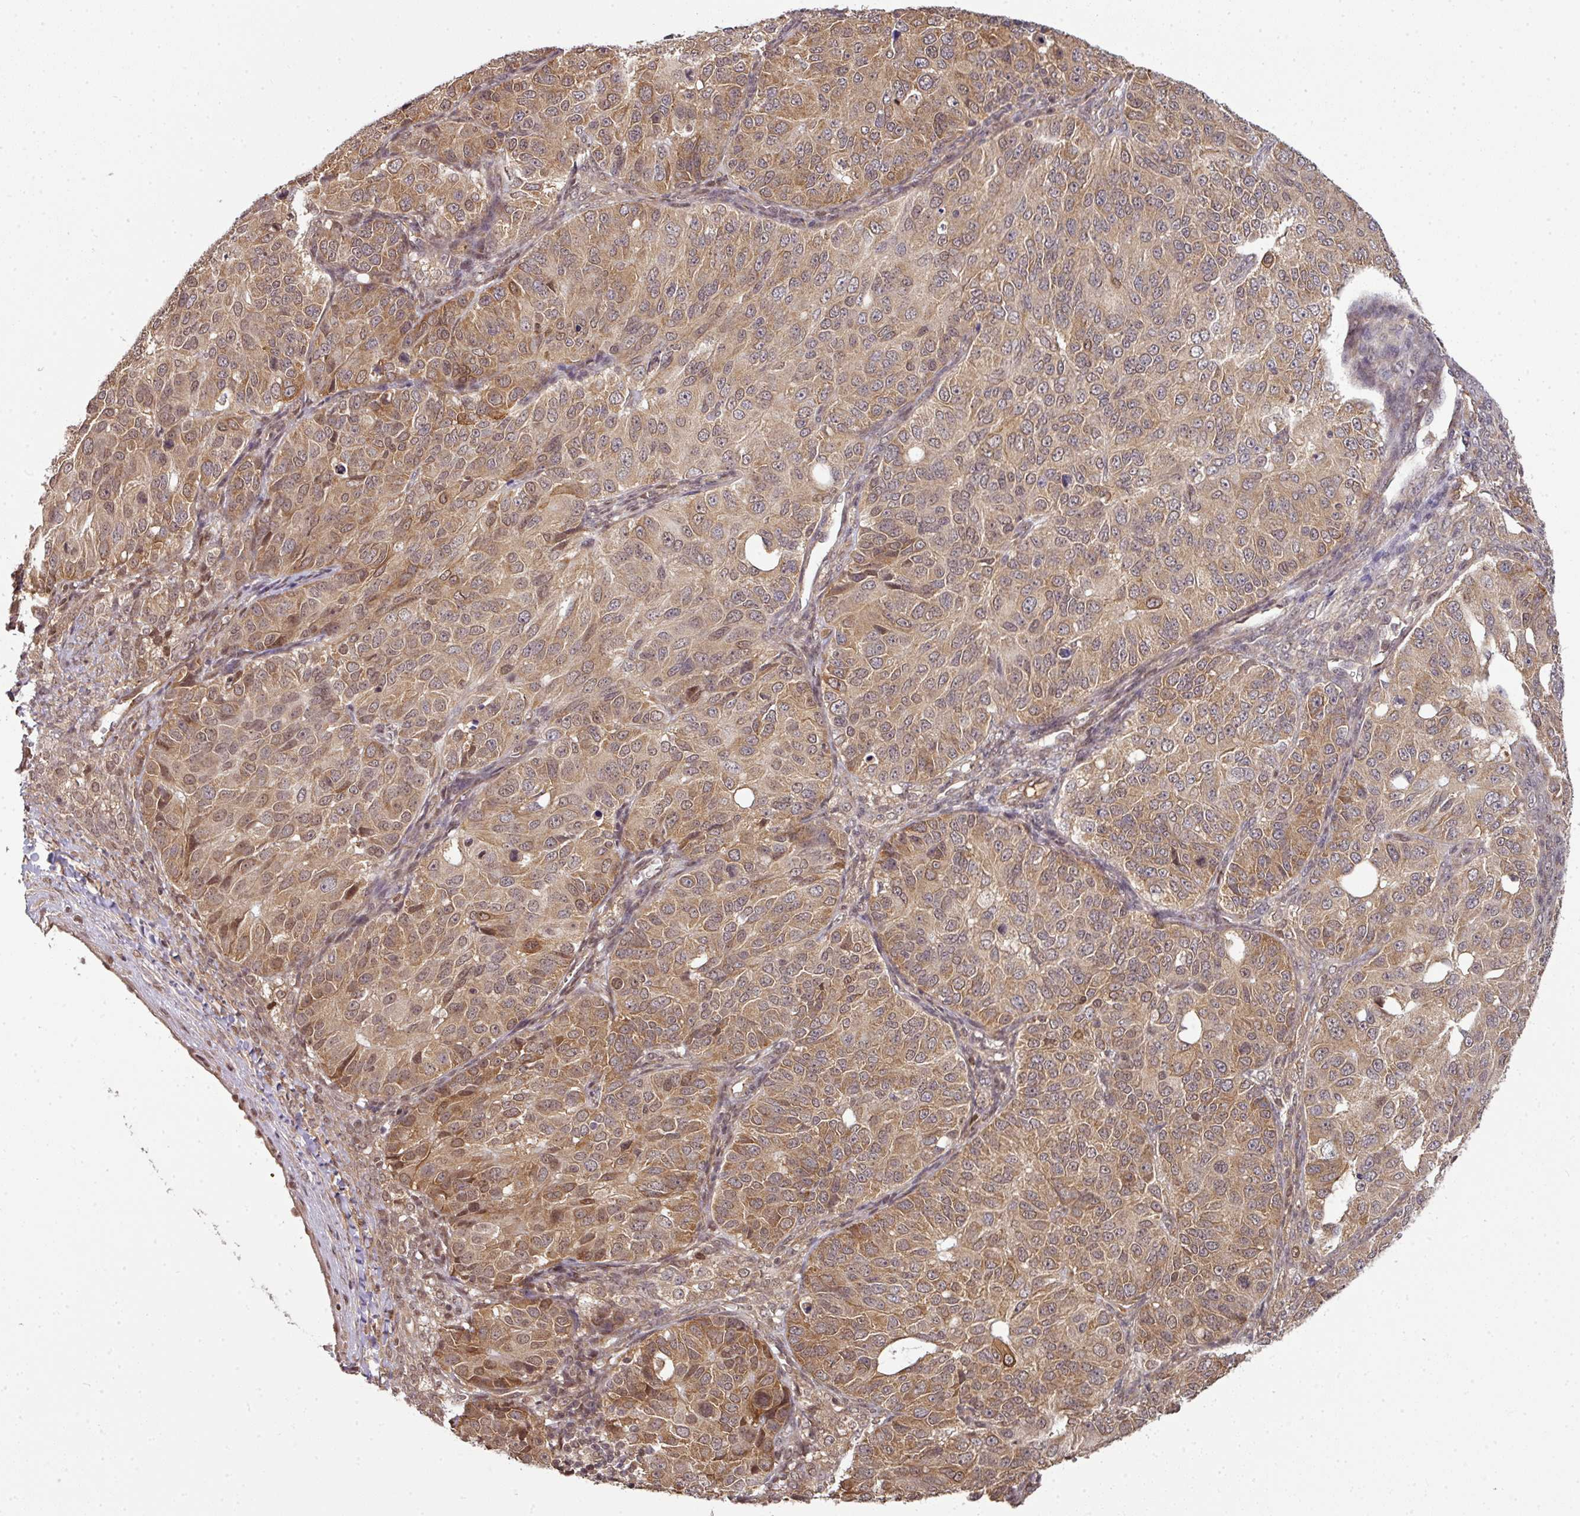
{"staining": {"intensity": "moderate", "quantity": ">75%", "location": "cytoplasmic/membranous"}, "tissue": "ovarian cancer", "cell_type": "Tumor cells", "image_type": "cancer", "snomed": [{"axis": "morphology", "description": "Carcinoma, endometroid"}, {"axis": "topography", "description": "Ovary"}], "caption": "Immunohistochemical staining of ovarian endometroid carcinoma reveals moderate cytoplasmic/membranous protein staining in approximately >75% of tumor cells.", "gene": "ANKRD18A", "patient": {"sex": "female", "age": 51}}